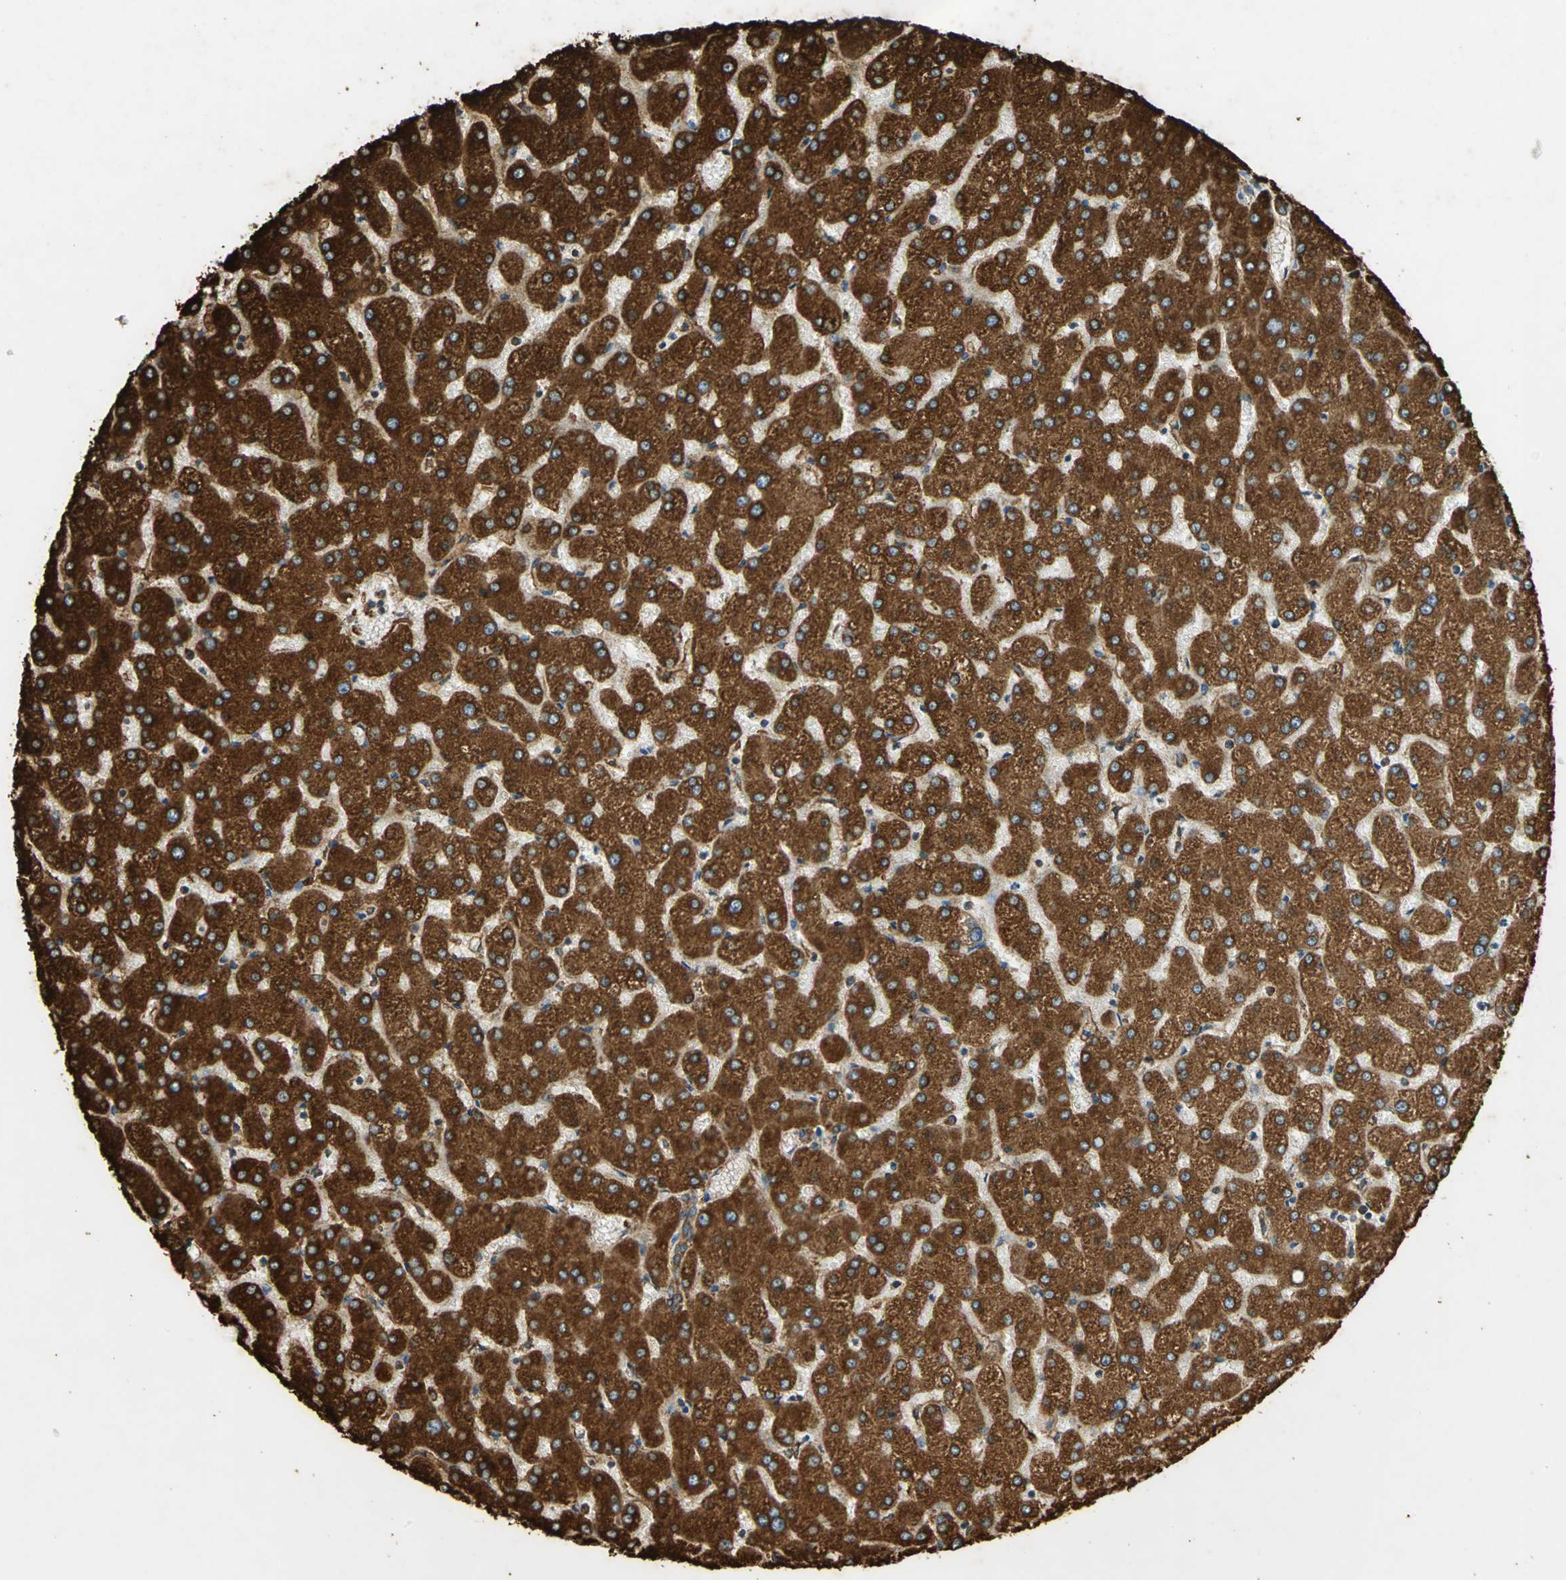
{"staining": {"intensity": "weak", "quantity": ">75%", "location": "cytoplasmic/membranous"}, "tissue": "liver", "cell_type": "Cholangiocytes", "image_type": "normal", "snomed": [{"axis": "morphology", "description": "Normal tissue, NOS"}, {"axis": "topography", "description": "Liver"}], "caption": "Cholangiocytes show low levels of weak cytoplasmic/membranous positivity in approximately >75% of cells in benign human liver. (DAB = brown stain, brightfield microscopy at high magnification).", "gene": "HSP90B1", "patient": {"sex": "female", "age": 32}}